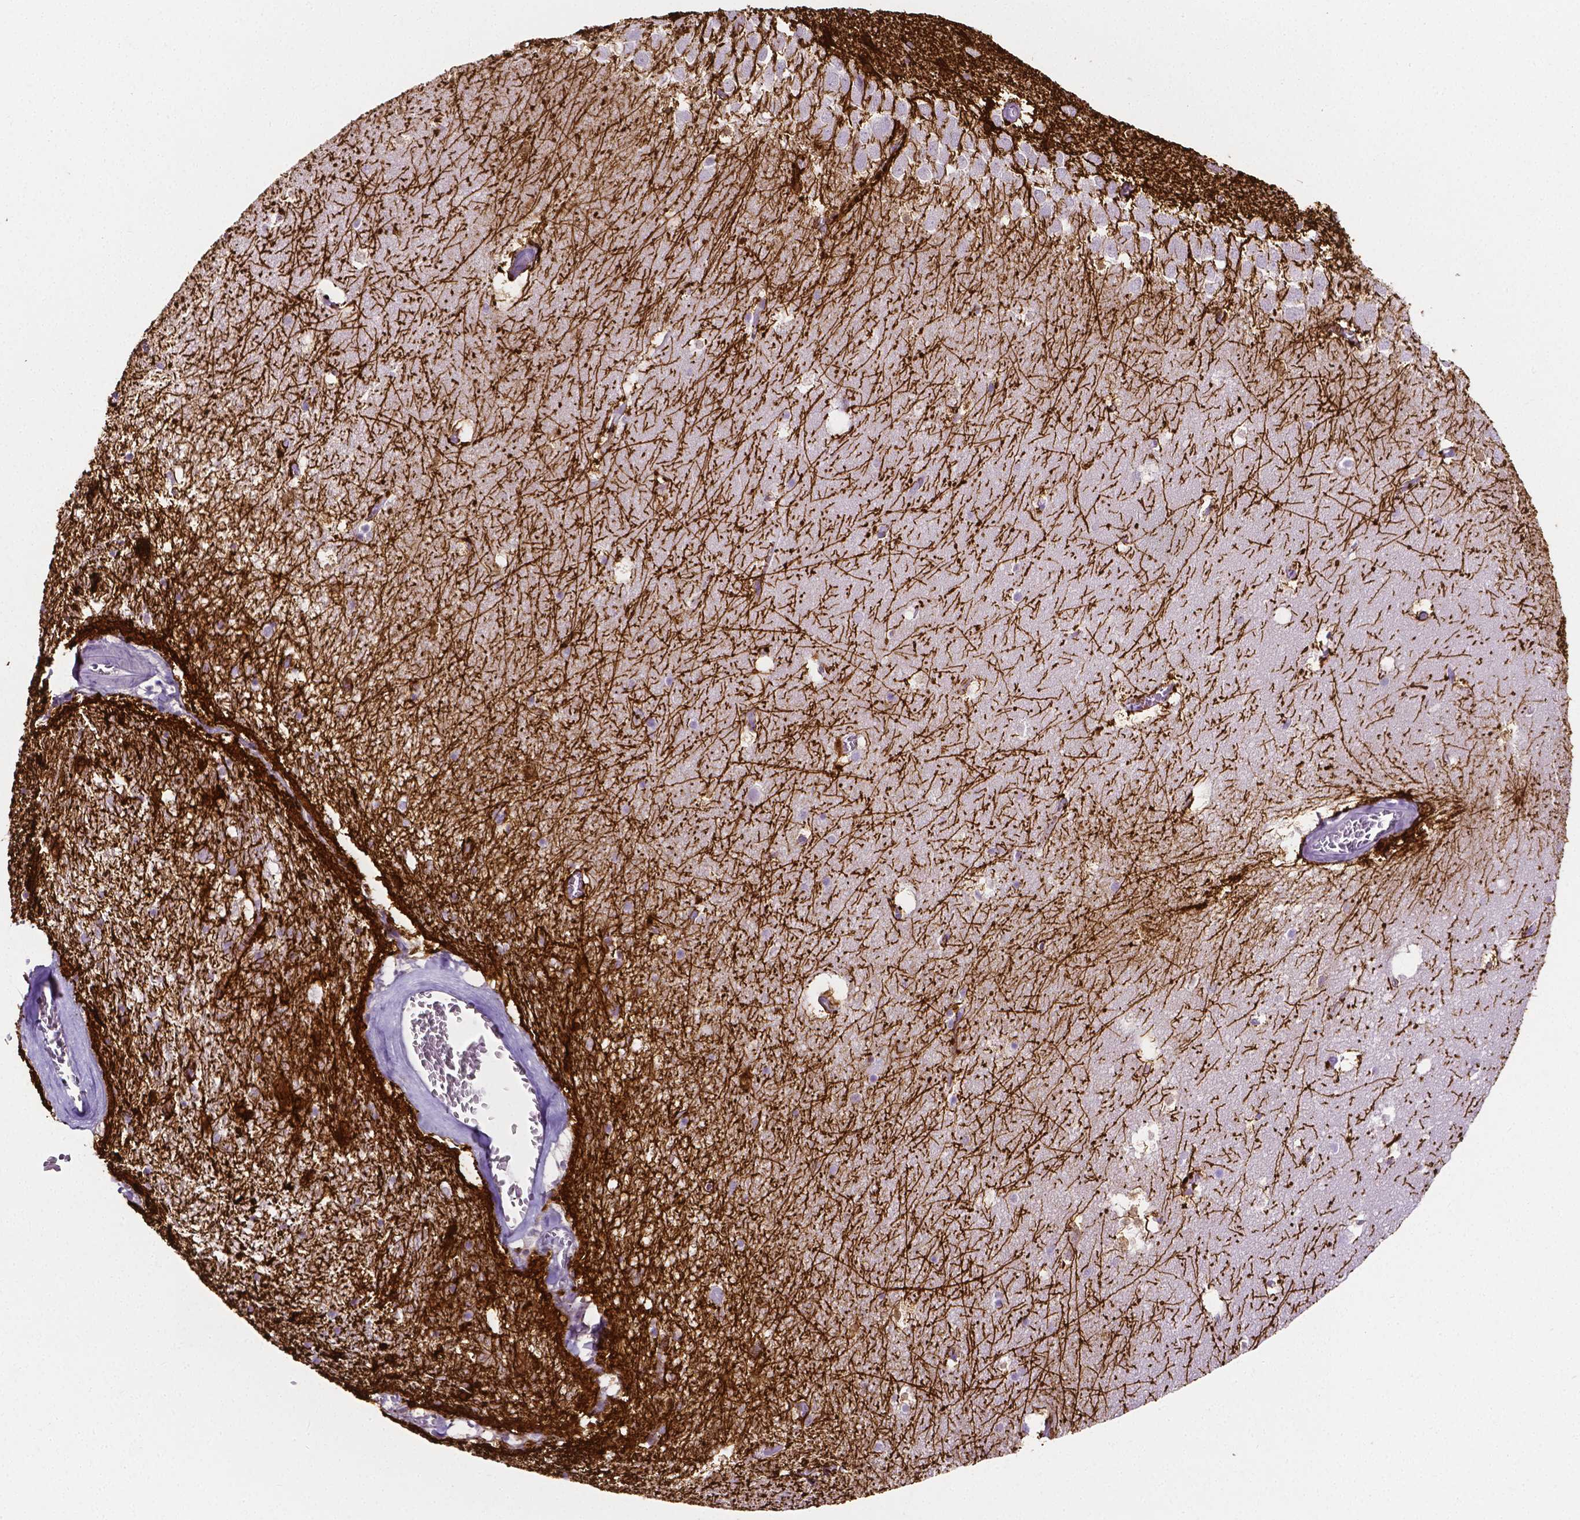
{"staining": {"intensity": "strong", "quantity": "25%-75%", "location": "cytoplasmic/membranous"}, "tissue": "hippocampus", "cell_type": "Glial cells", "image_type": "normal", "snomed": [{"axis": "morphology", "description": "Normal tissue, NOS"}, {"axis": "topography", "description": "Hippocampus"}], "caption": "IHC (DAB) staining of normal hippocampus reveals strong cytoplasmic/membranous protein staining in approximately 25%-75% of glial cells.", "gene": "SLC22A2", "patient": {"sex": "male", "age": 45}}